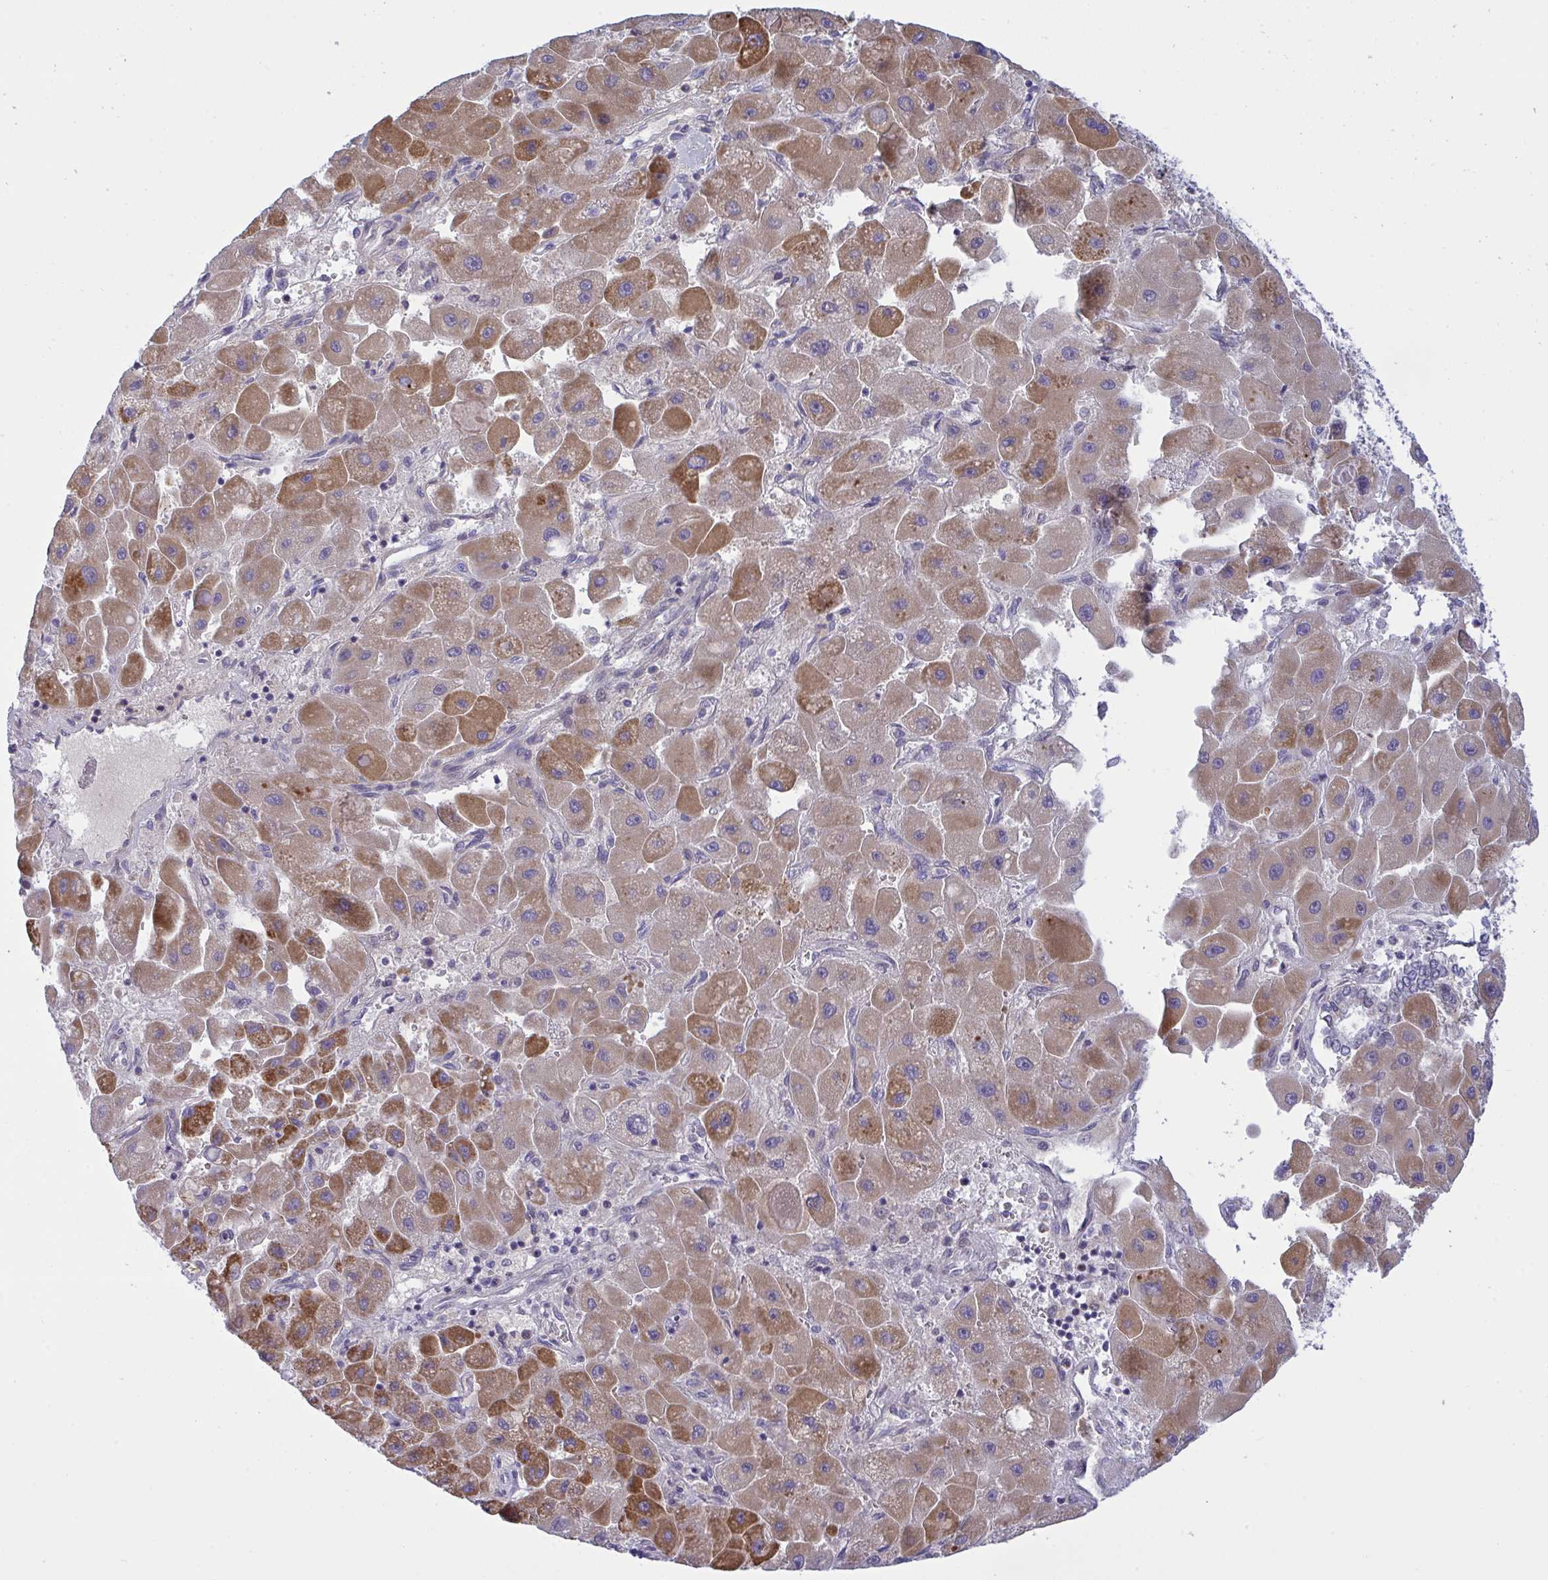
{"staining": {"intensity": "moderate", "quantity": "25%-75%", "location": "cytoplasmic/membranous"}, "tissue": "liver cancer", "cell_type": "Tumor cells", "image_type": "cancer", "snomed": [{"axis": "morphology", "description": "Carcinoma, Hepatocellular, NOS"}, {"axis": "topography", "description": "Liver"}], "caption": "Liver cancer stained with a brown dye displays moderate cytoplasmic/membranous positive staining in about 25%-75% of tumor cells.", "gene": "NTN1", "patient": {"sex": "male", "age": 24}}